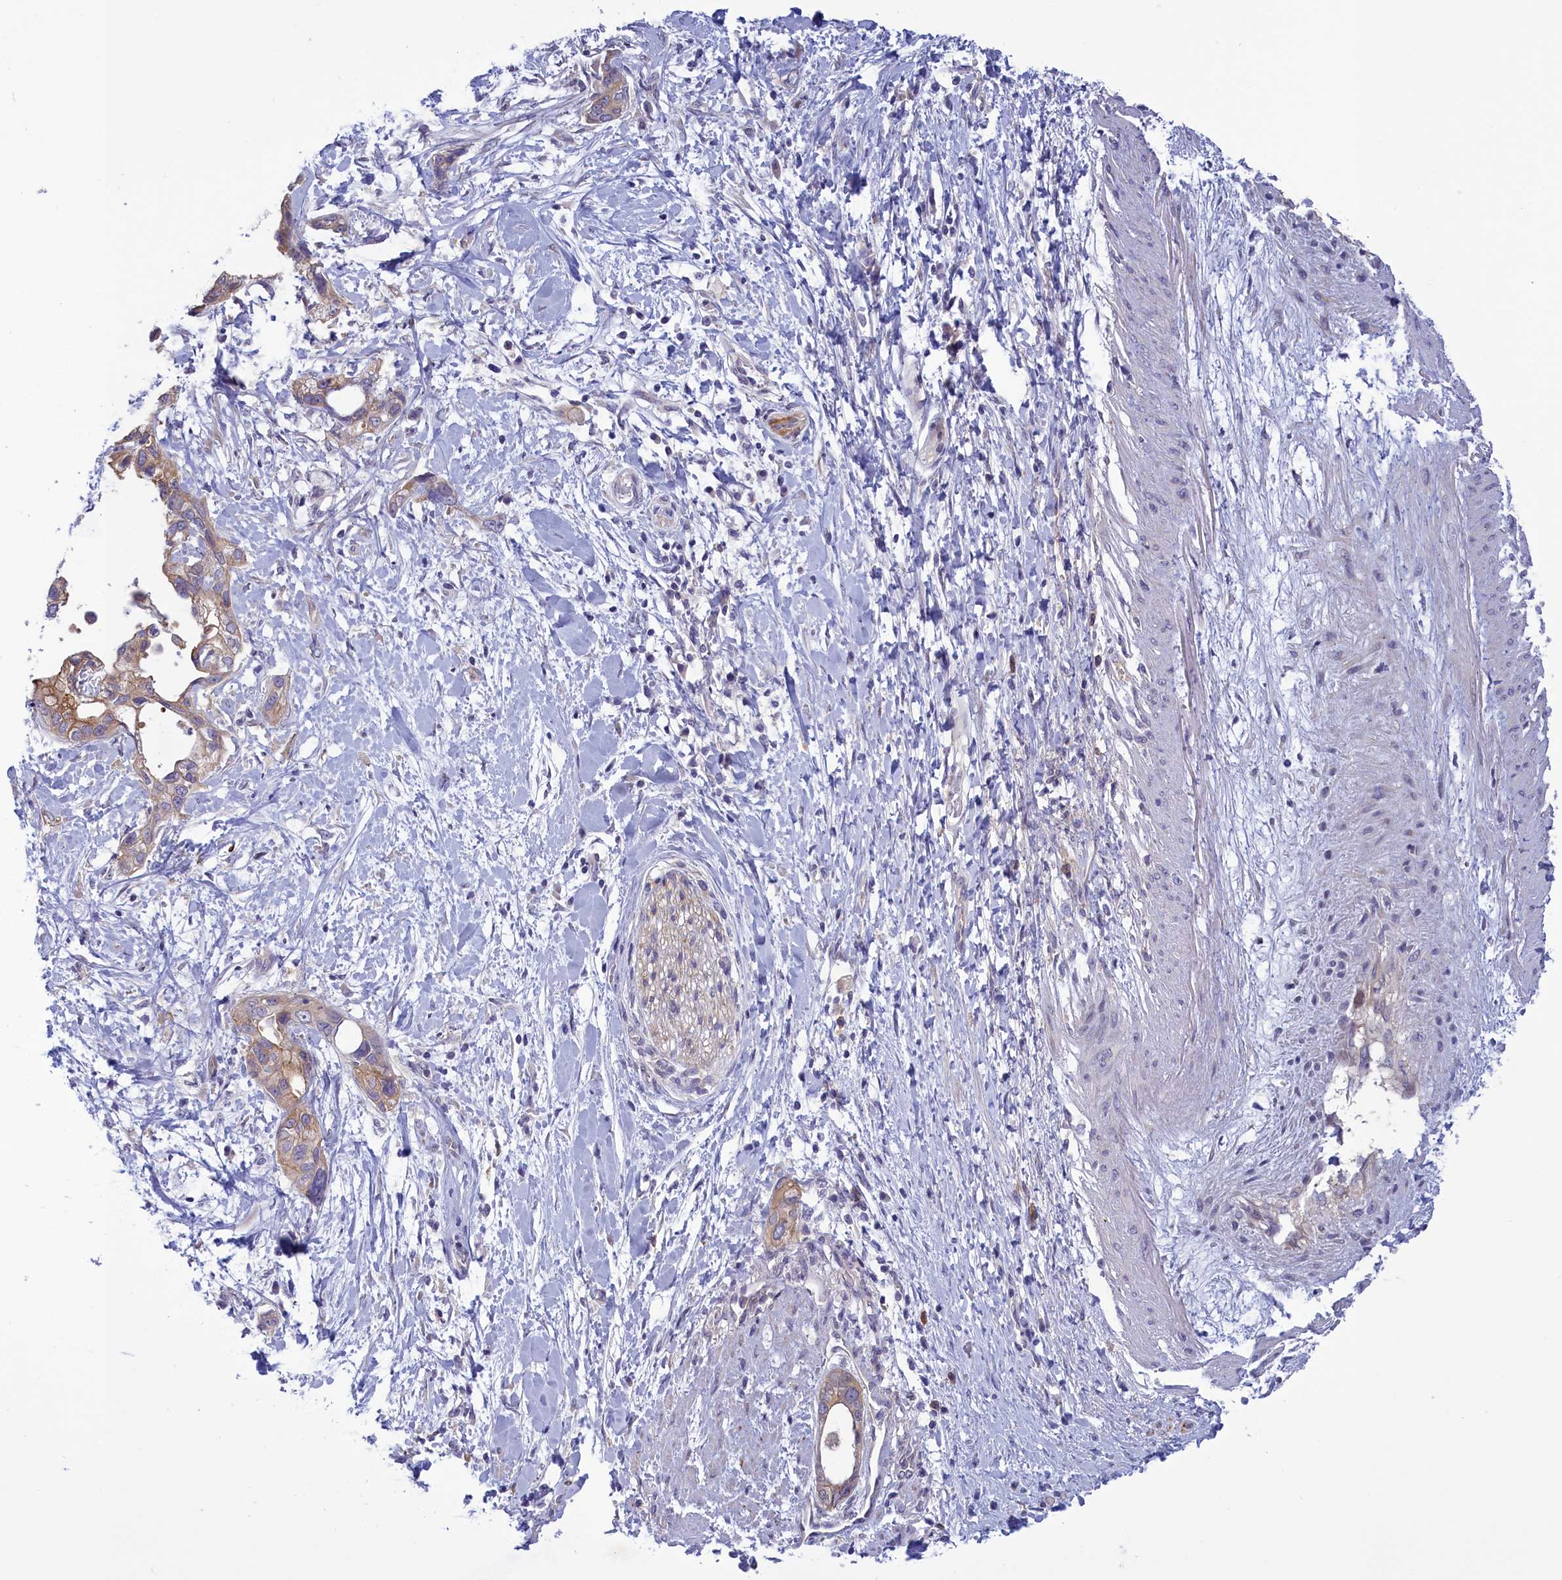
{"staining": {"intensity": "weak", "quantity": "25%-75%", "location": "cytoplasmic/membranous"}, "tissue": "pancreatic cancer", "cell_type": "Tumor cells", "image_type": "cancer", "snomed": [{"axis": "morphology", "description": "Normal tissue, NOS"}, {"axis": "morphology", "description": "Adenocarcinoma, NOS"}, {"axis": "topography", "description": "Pancreas"}, {"axis": "topography", "description": "Peripheral nerve tissue"}], "caption": "The micrograph shows a brown stain indicating the presence of a protein in the cytoplasmic/membranous of tumor cells in pancreatic adenocarcinoma.", "gene": "CORO2A", "patient": {"sex": "male", "age": 59}}